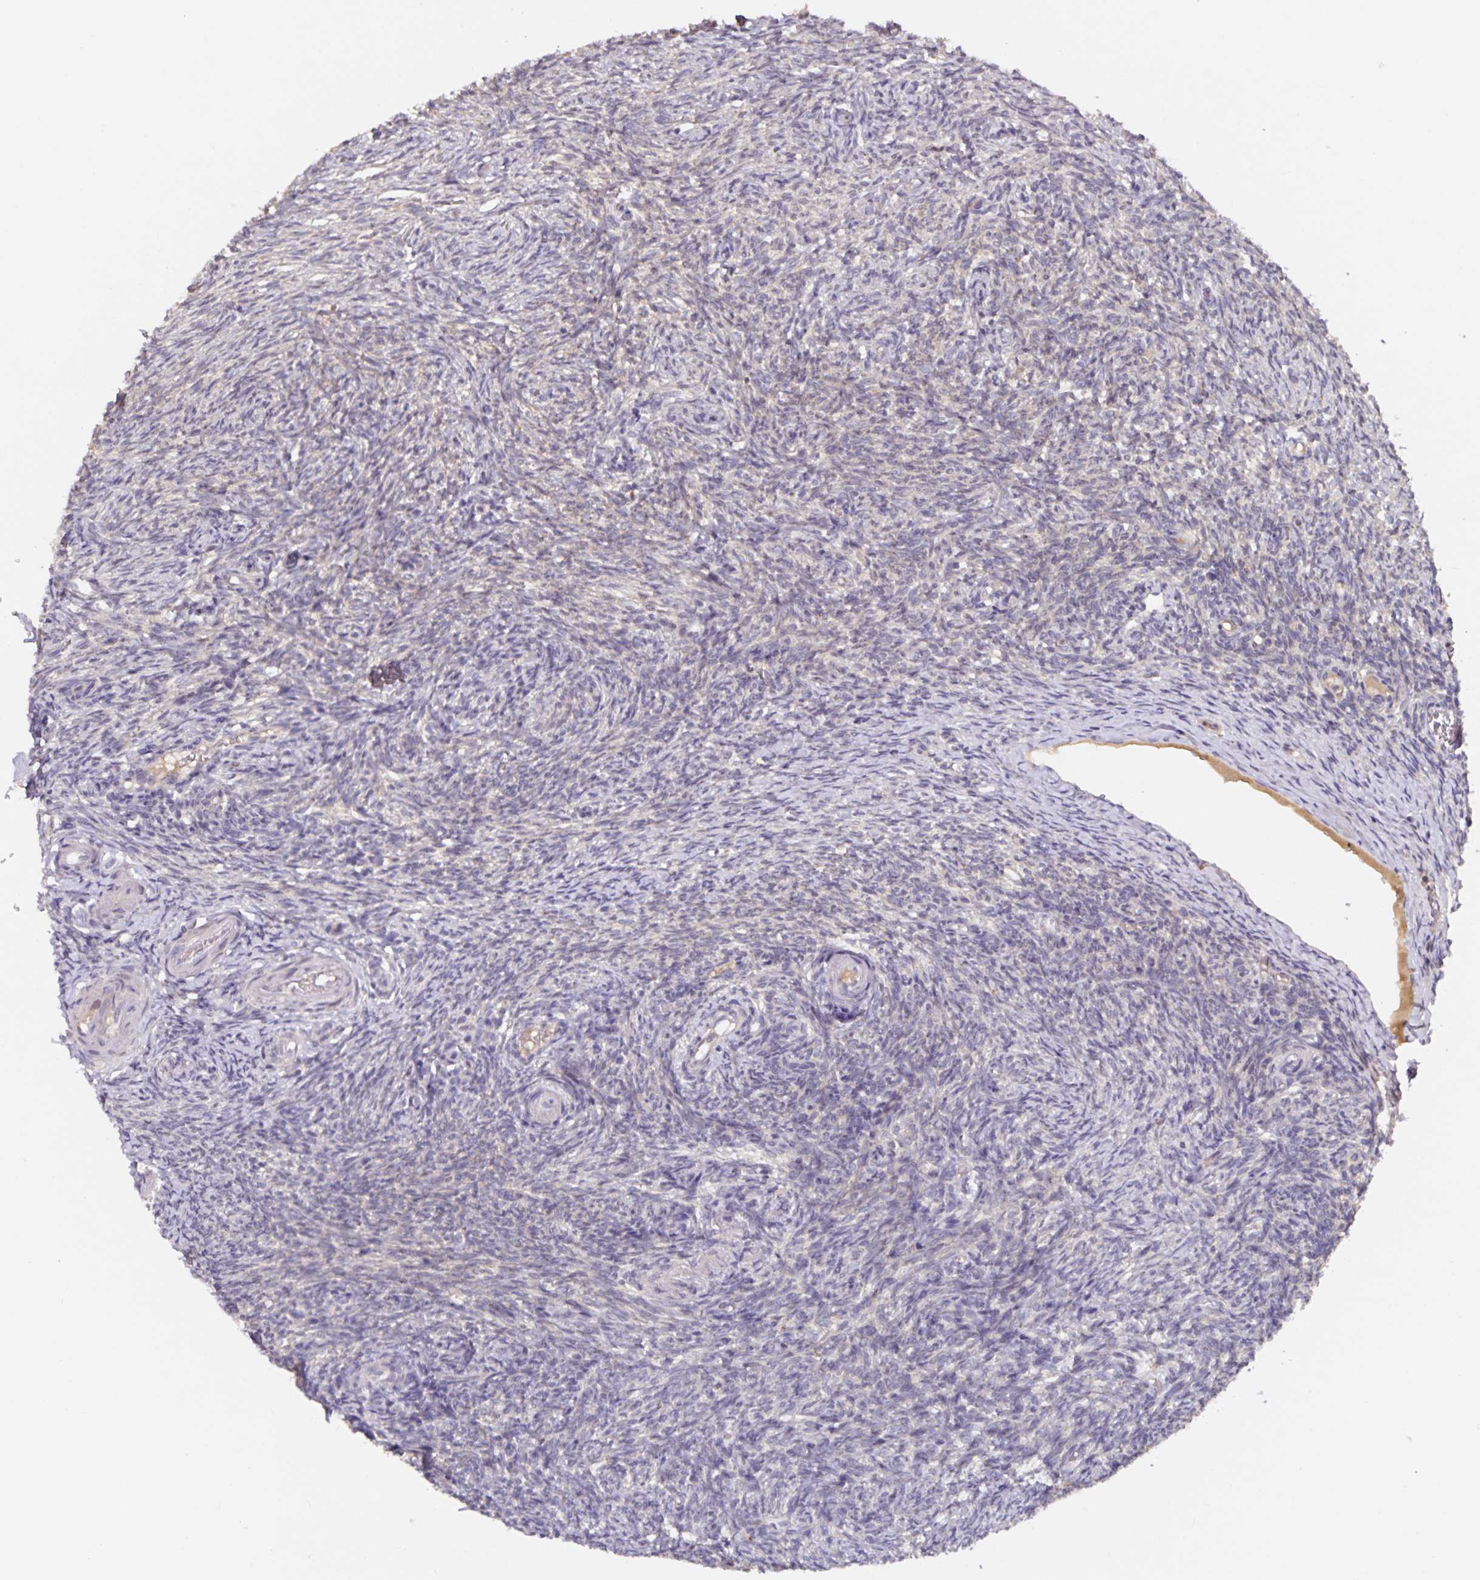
{"staining": {"intensity": "weak", "quantity": ">75%", "location": "cytoplasmic/membranous"}, "tissue": "ovary", "cell_type": "Follicle cells", "image_type": "normal", "snomed": [{"axis": "morphology", "description": "Normal tissue, NOS"}, {"axis": "topography", "description": "Ovary"}], "caption": "The micrograph shows staining of benign ovary, revealing weak cytoplasmic/membranous protein staining (brown color) within follicle cells.", "gene": "HEPN1", "patient": {"sex": "female", "age": 39}}